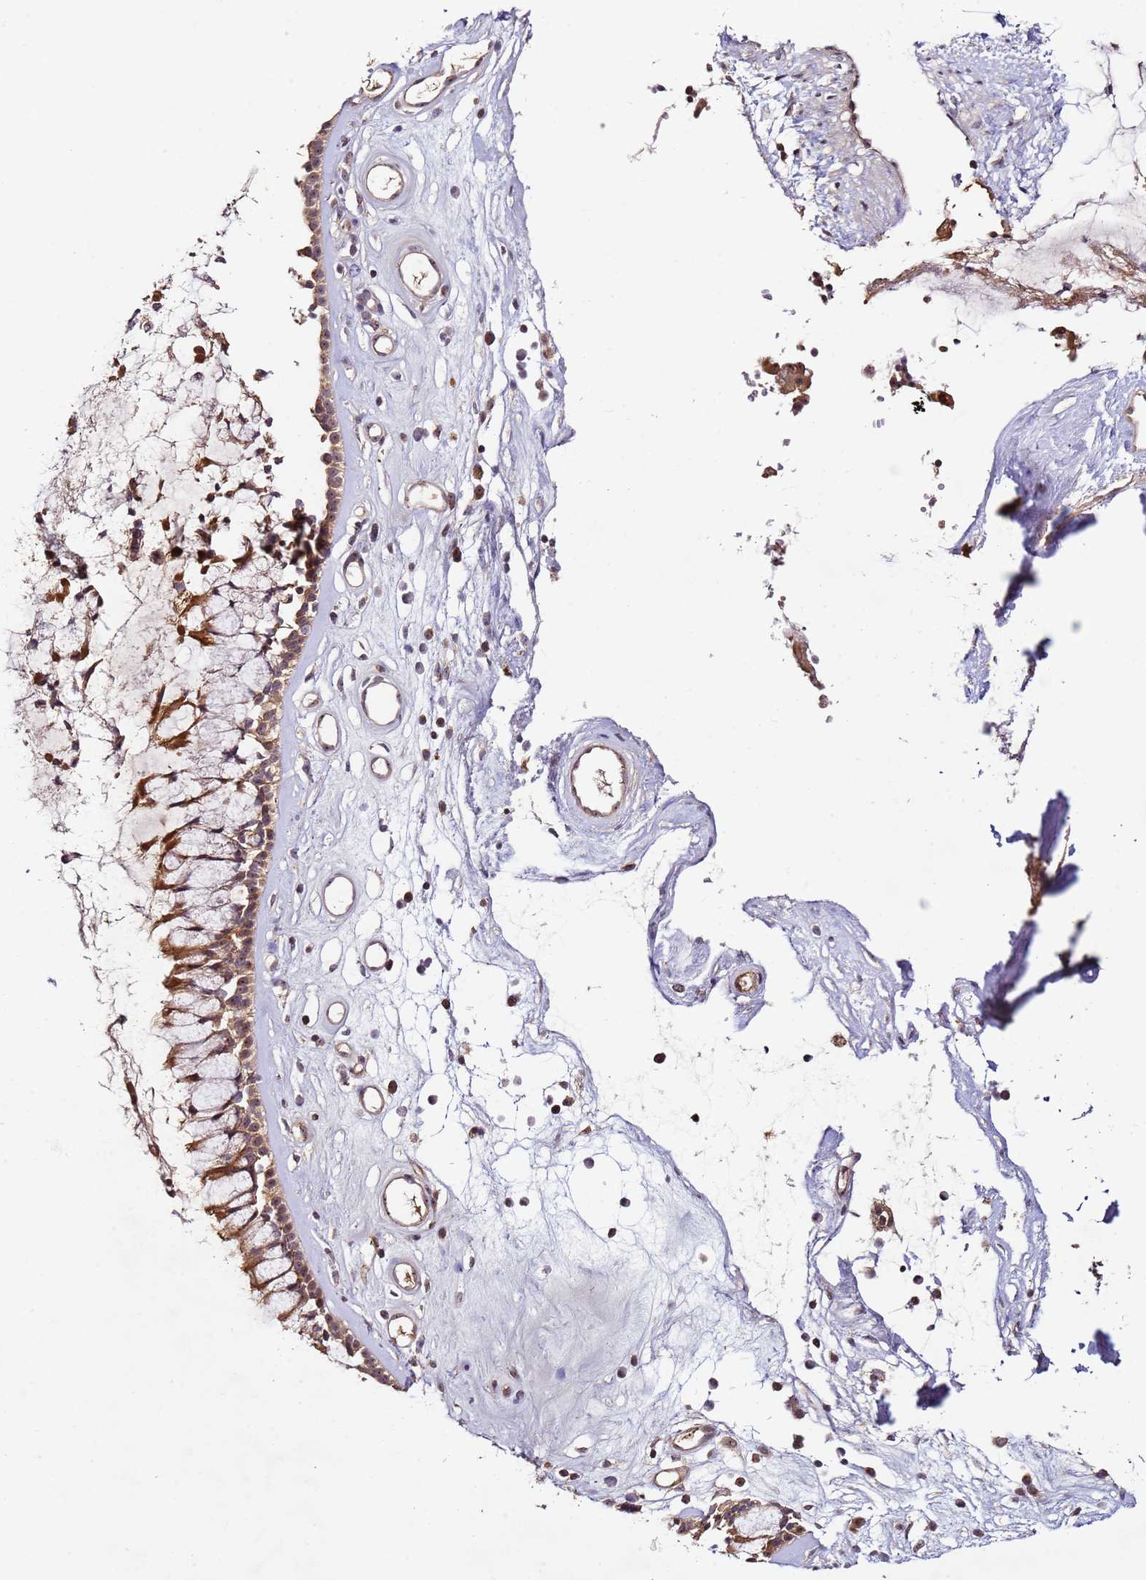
{"staining": {"intensity": "moderate", "quantity": ">75%", "location": "cytoplasmic/membranous,nuclear"}, "tissue": "nasopharynx", "cell_type": "Respiratory epithelial cells", "image_type": "normal", "snomed": [{"axis": "morphology", "description": "Normal tissue, NOS"}, {"axis": "morphology", "description": "Inflammation, NOS"}, {"axis": "topography", "description": "Nasopharynx"}], "caption": "IHC of normal human nasopharynx shows medium levels of moderate cytoplasmic/membranous,nuclear positivity in approximately >75% of respiratory epithelial cells.", "gene": "DDX27", "patient": {"sex": "male", "age": 29}}